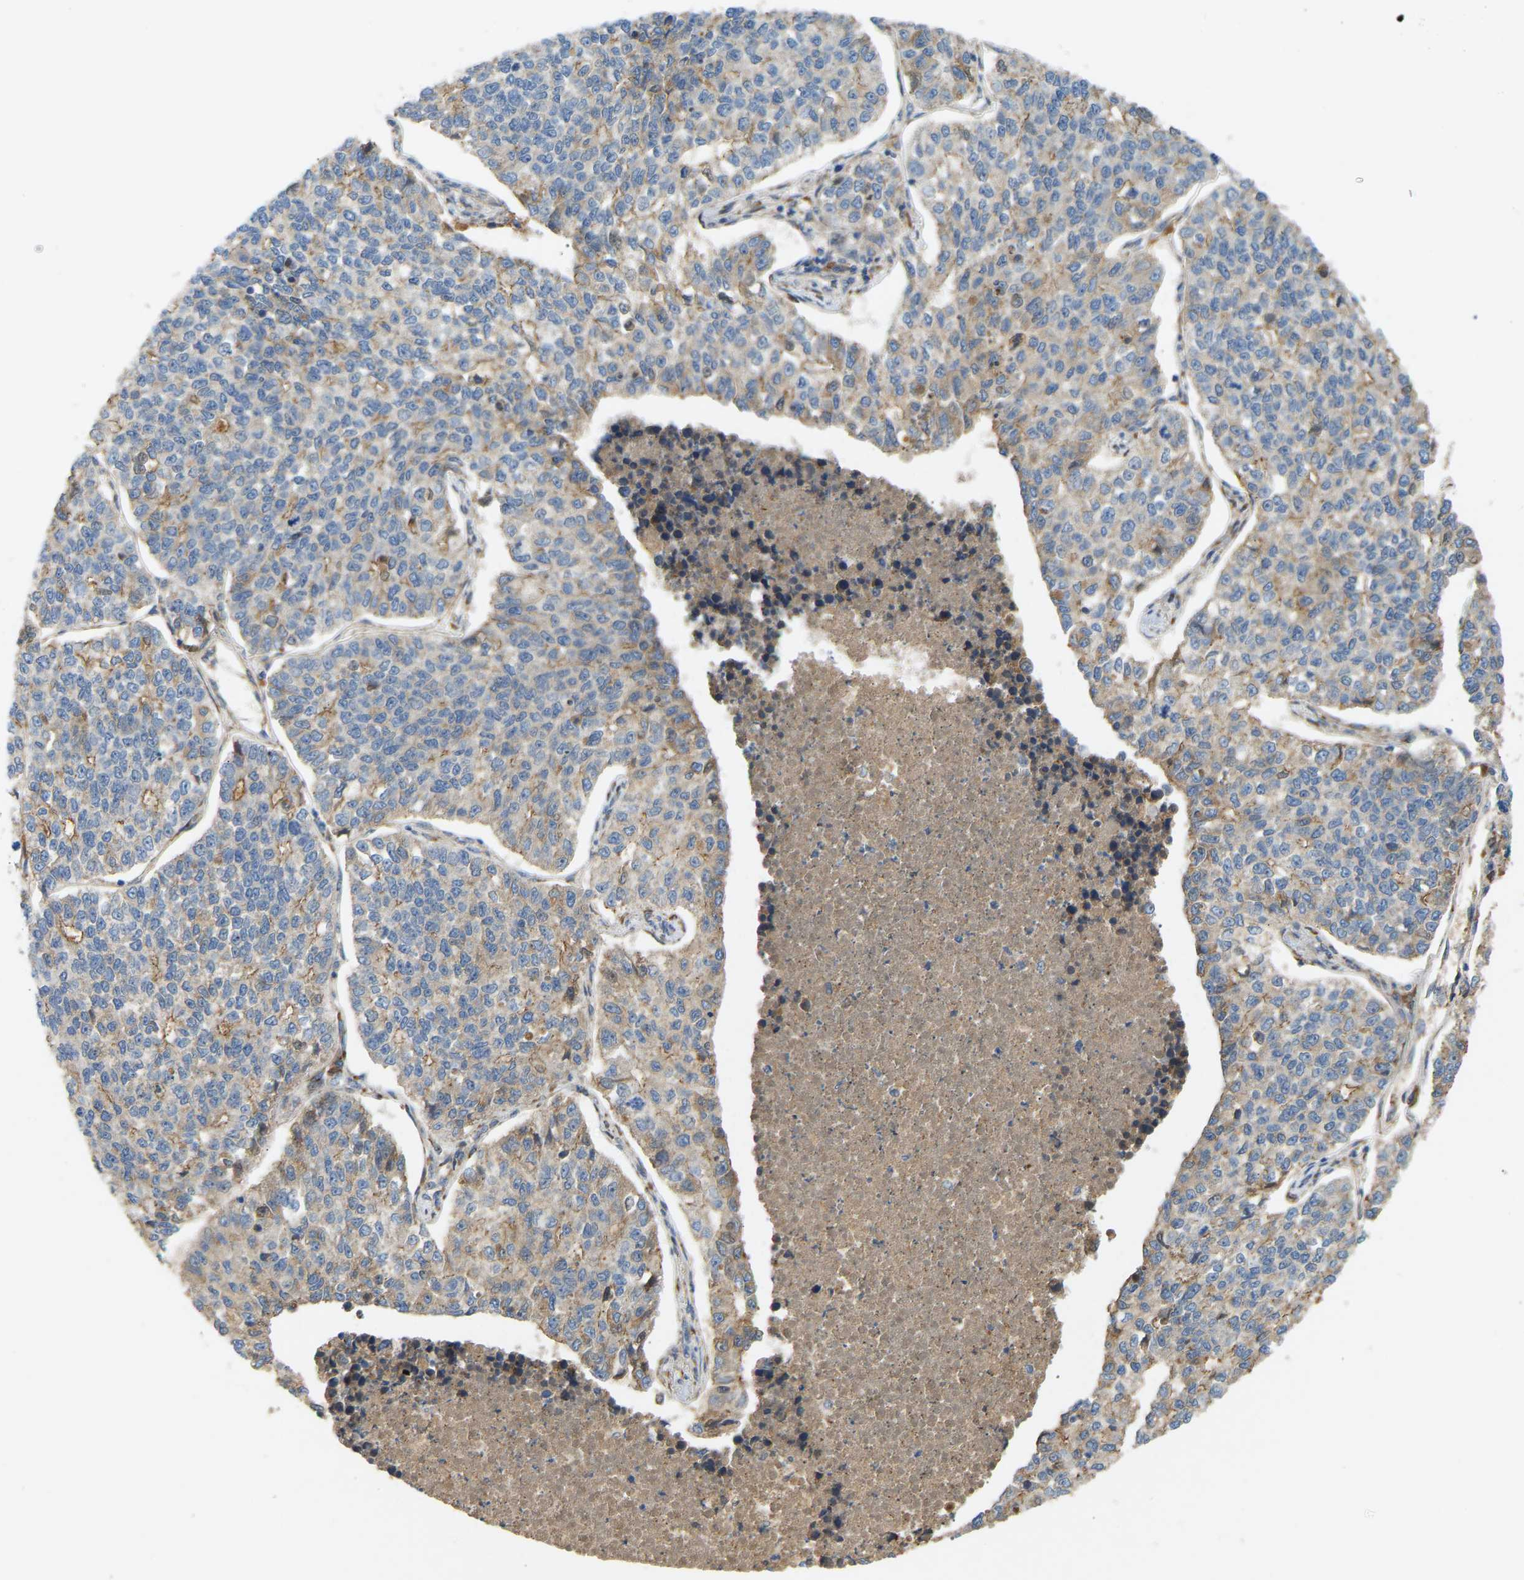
{"staining": {"intensity": "negative", "quantity": "none", "location": "none"}, "tissue": "lung cancer", "cell_type": "Tumor cells", "image_type": "cancer", "snomed": [{"axis": "morphology", "description": "Adenocarcinoma, NOS"}, {"axis": "topography", "description": "Lung"}], "caption": "Histopathology image shows no significant protein staining in tumor cells of lung cancer.", "gene": "PTCD1", "patient": {"sex": "male", "age": 49}}